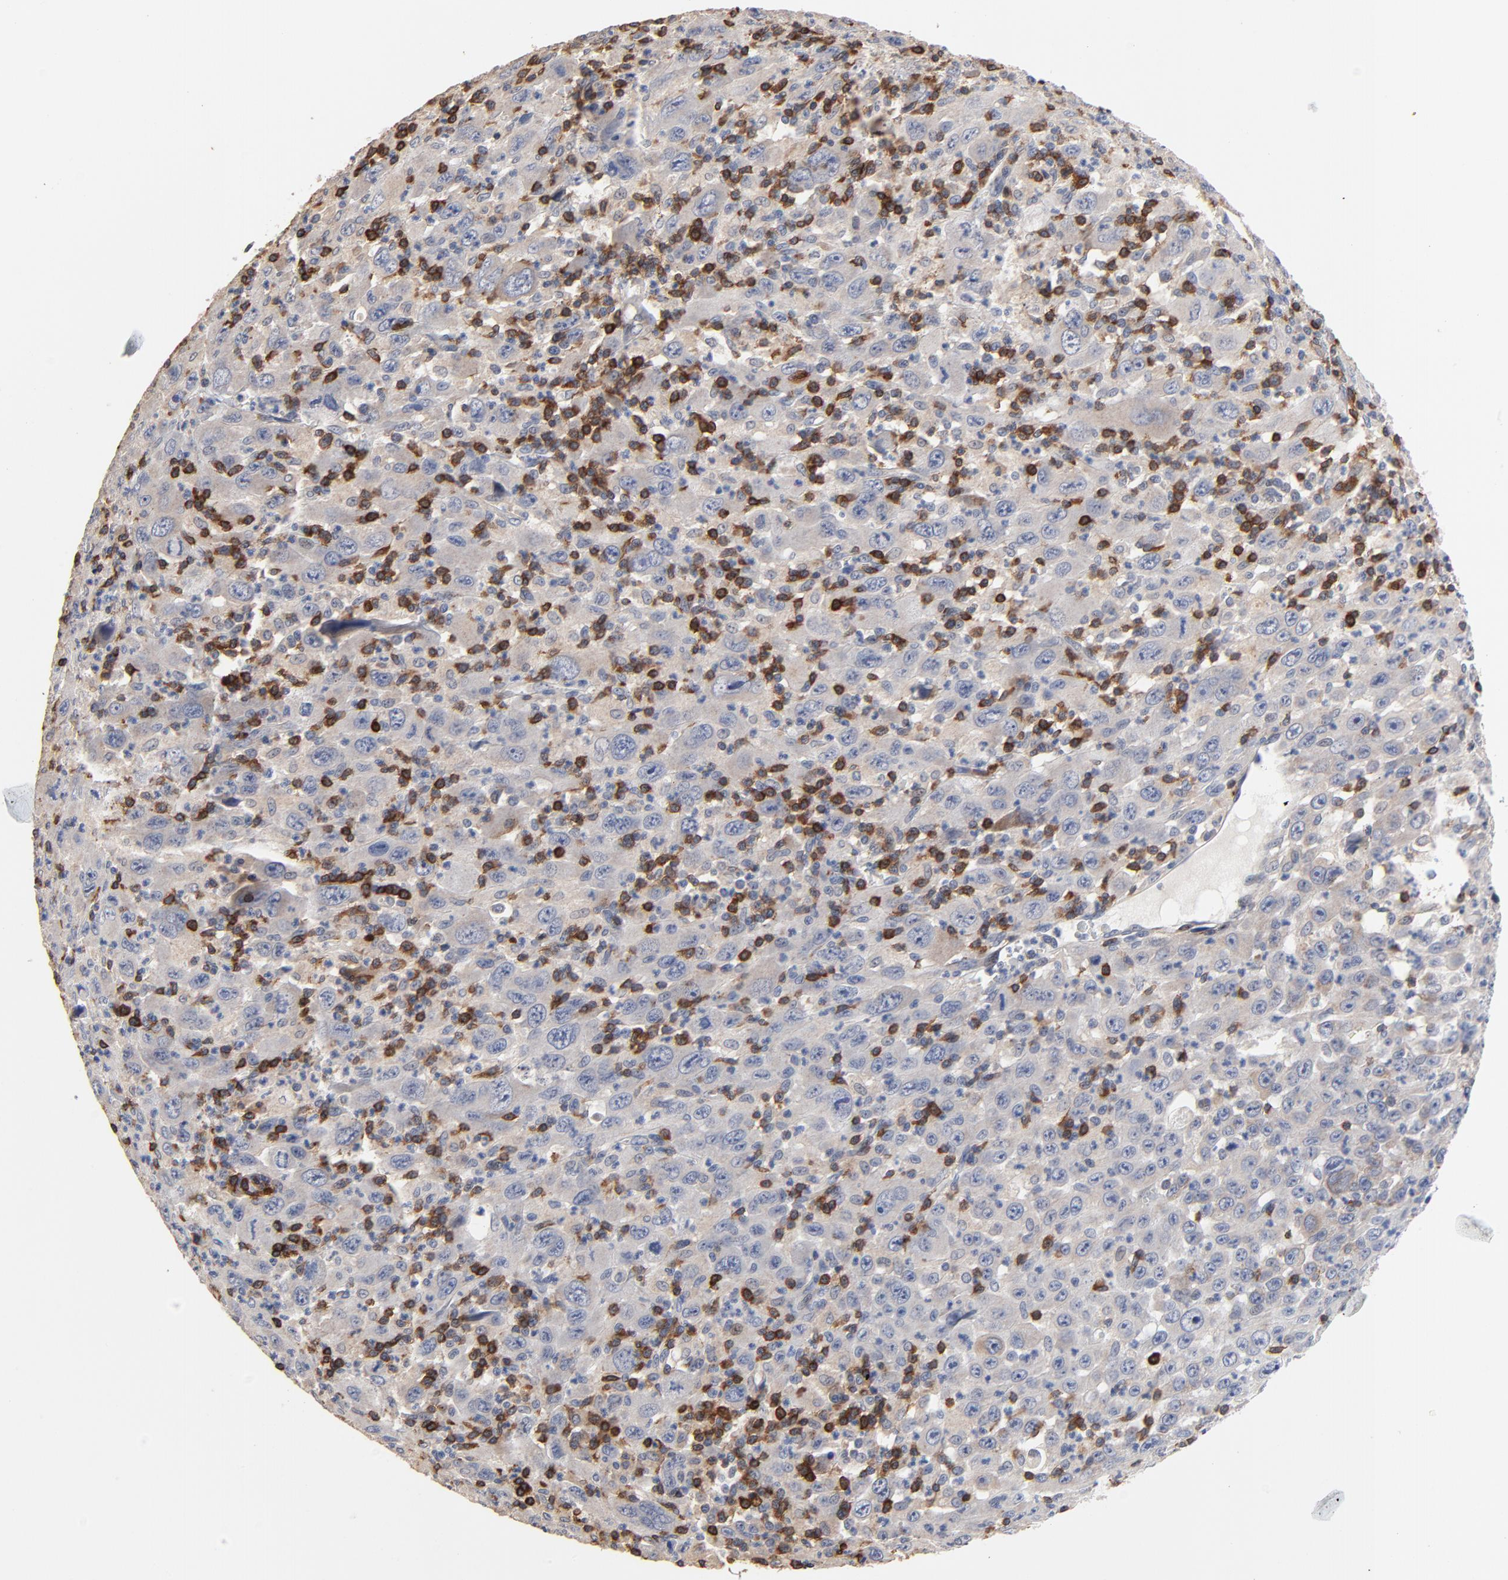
{"staining": {"intensity": "negative", "quantity": "none", "location": "none"}, "tissue": "melanoma", "cell_type": "Tumor cells", "image_type": "cancer", "snomed": [{"axis": "morphology", "description": "Malignant melanoma, Metastatic site"}, {"axis": "topography", "description": "Skin"}], "caption": "Immunohistochemical staining of human malignant melanoma (metastatic site) exhibits no significant expression in tumor cells.", "gene": "SKAP1", "patient": {"sex": "female", "age": 56}}